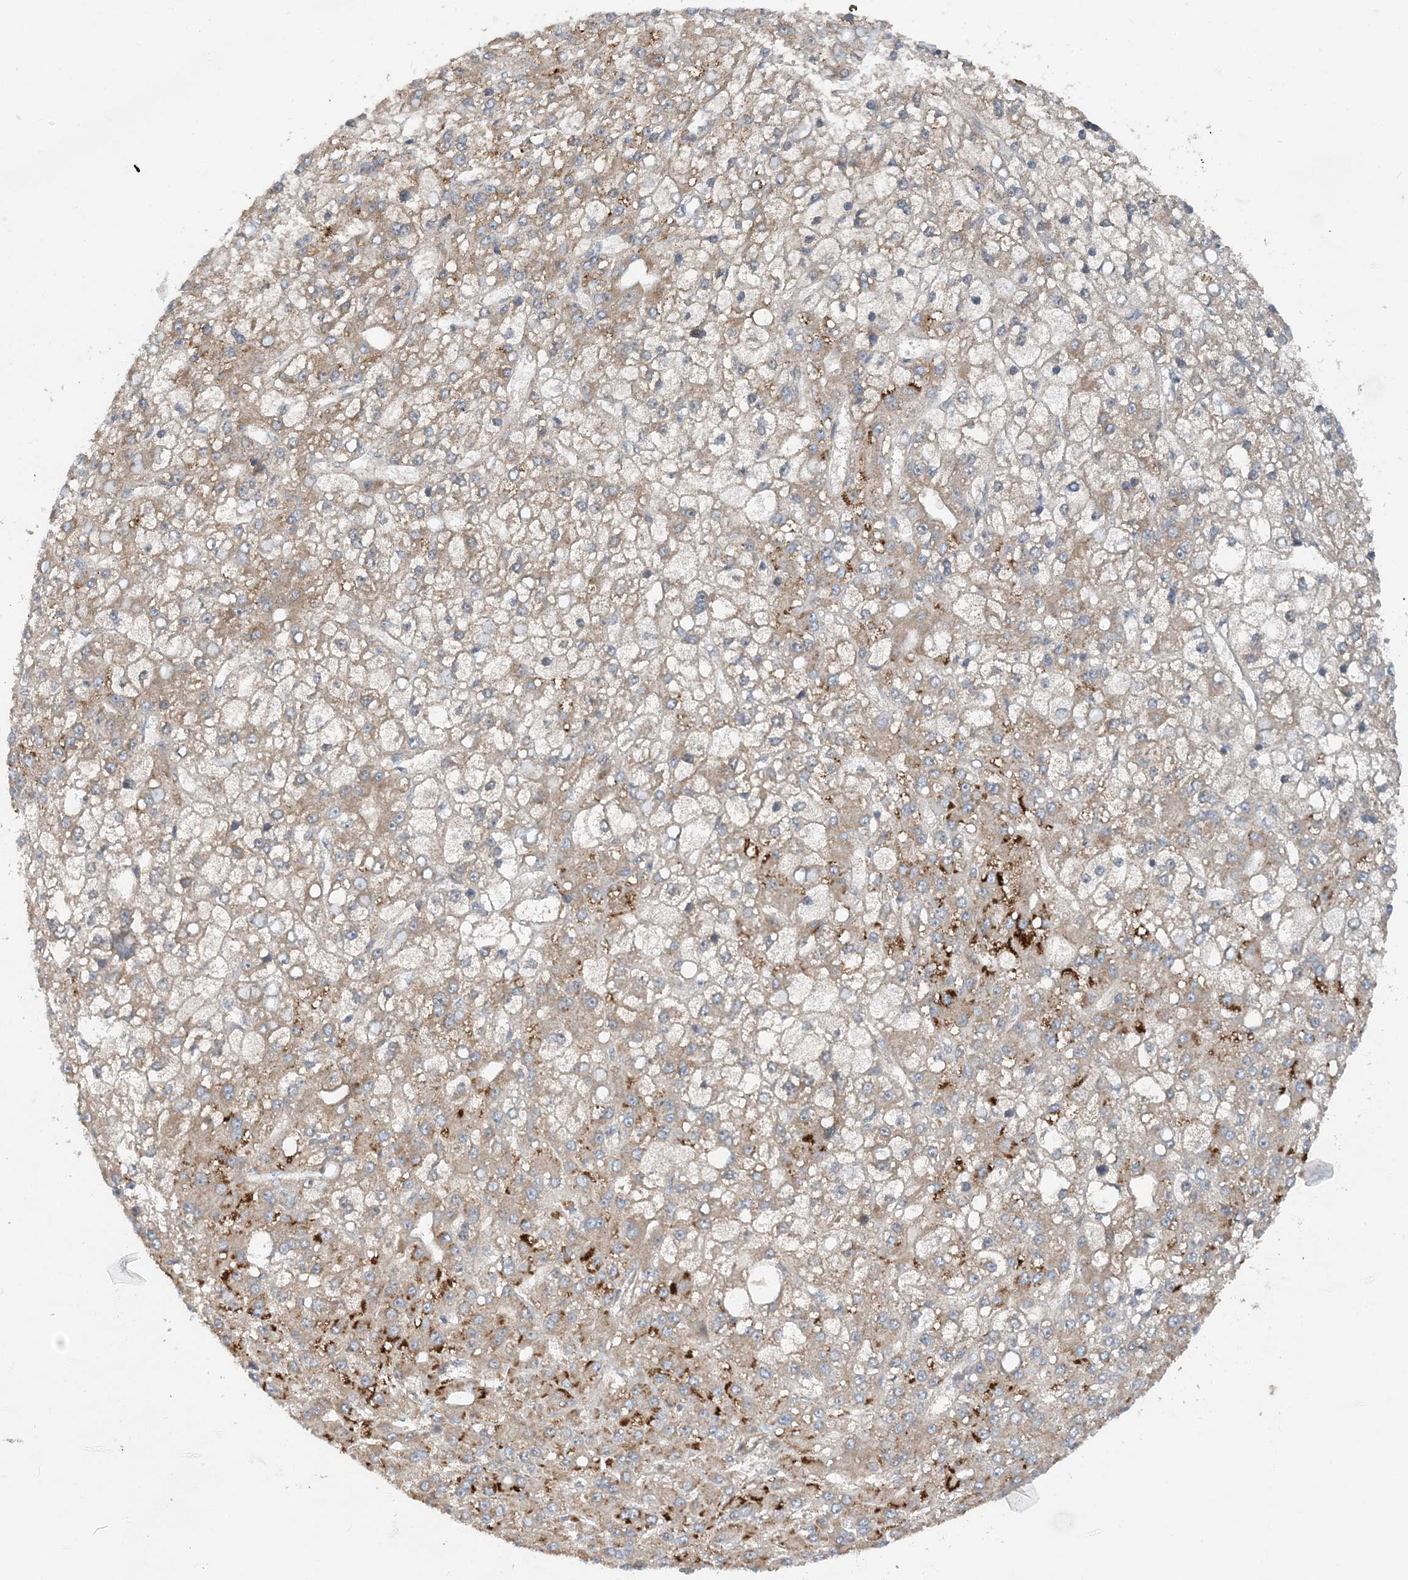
{"staining": {"intensity": "strong", "quantity": "<25%", "location": "cytoplasmic/membranous"}, "tissue": "liver cancer", "cell_type": "Tumor cells", "image_type": "cancer", "snomed": [{"axis": "morphology", "description": "Carcinoma, Hepatocellular, NOS"}, {"axis": "topography", "description": "Liver"}], "caption": "Immunohistochemistry (IHC) micrograph of human liver cancer (hepatocellular carcinoma) stained for a protein (brown), which displays medium levels of strong cytoplasmic/membranous staining in about <25% of tumor cells.", "gene": "HEMK1", "patient": {"sex": "male", "age": 67}}